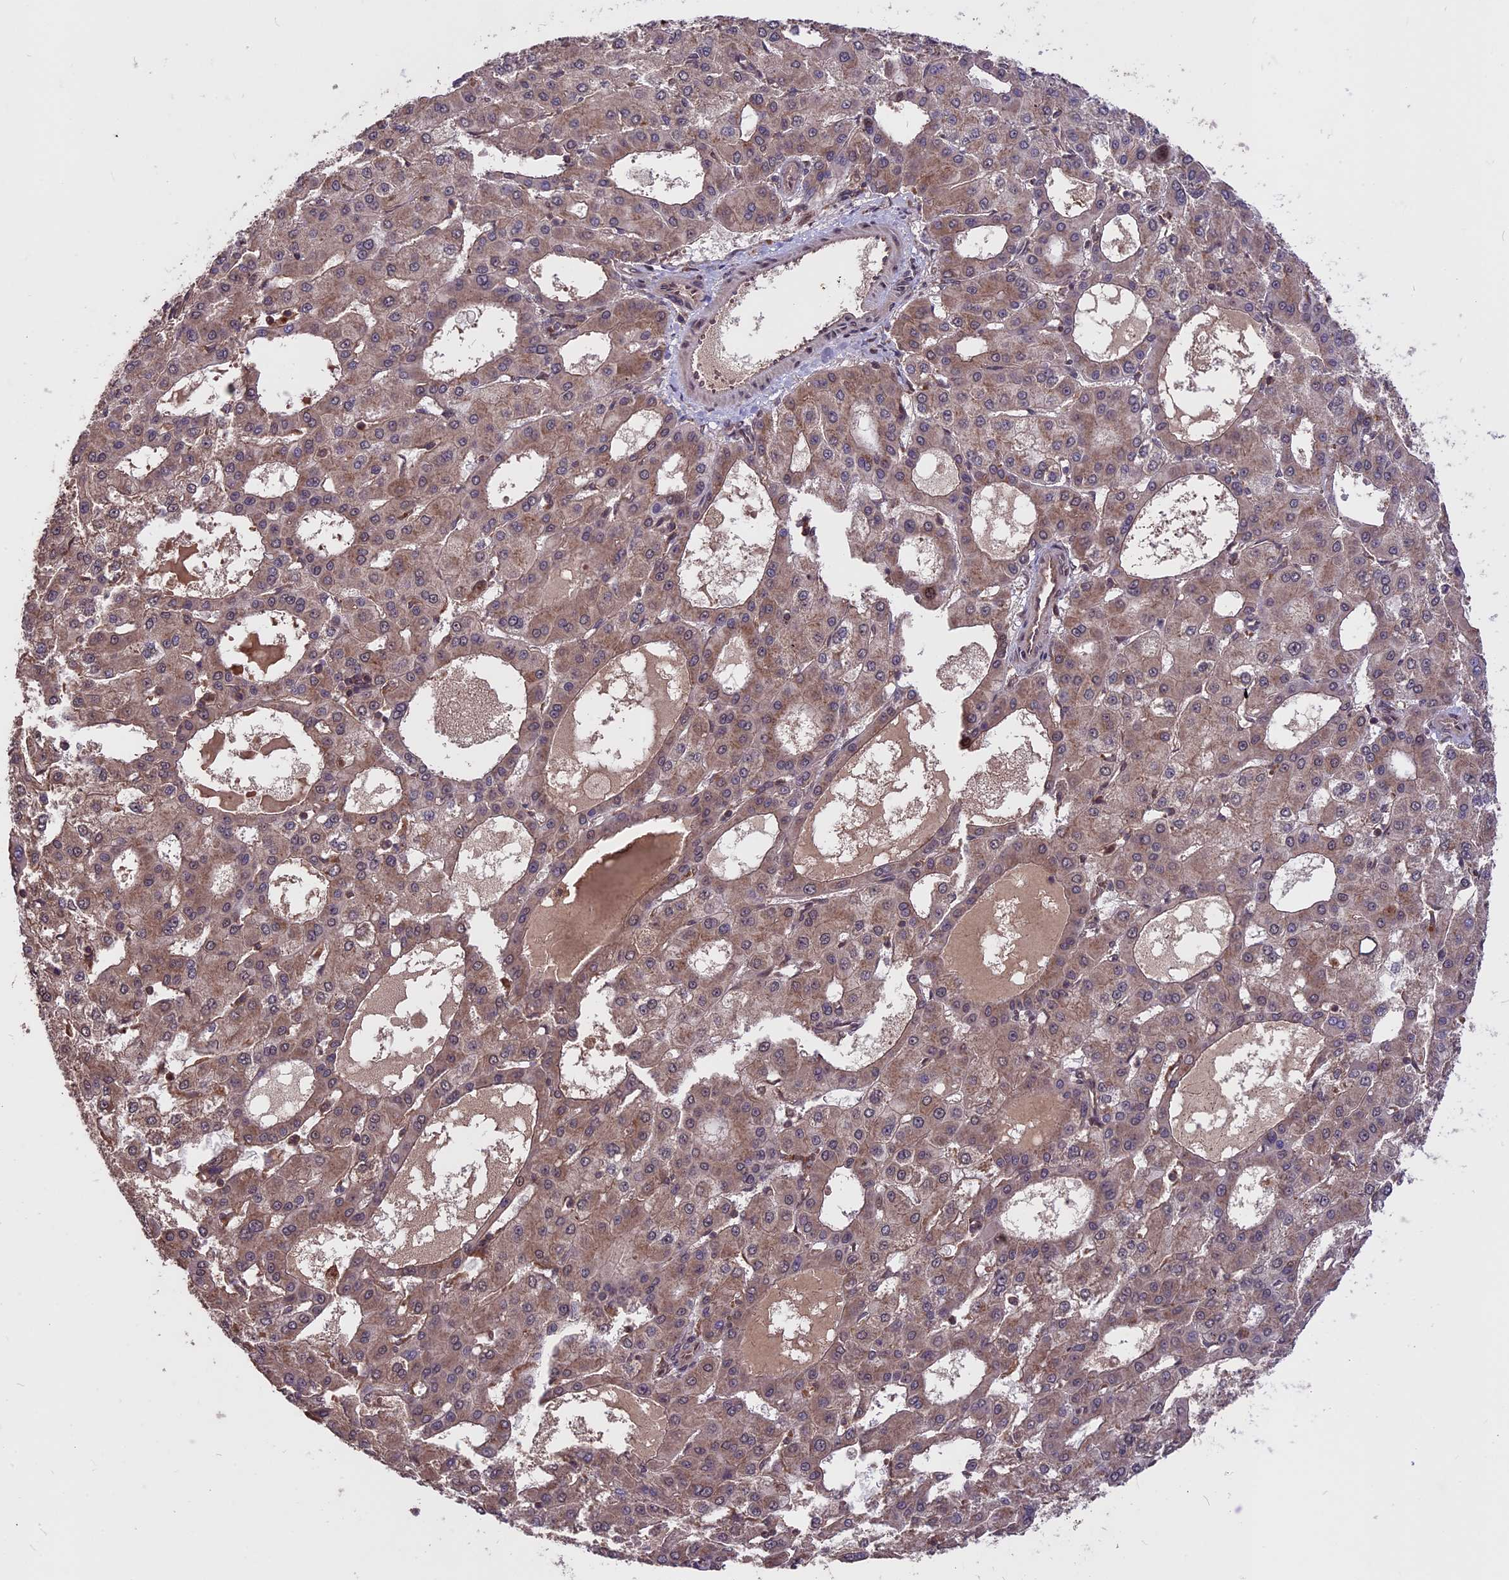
{"staining": {"intensity": "weak", "quantity": ">75%", "location": "cytoplasmic/membranous"}, "tissue": "liver cancer", "cell_type": "Tumor cells", "image_type": "cancer", "snomed": [{"axis": "morphology", "description": "Carcinoma, Hepatocellular, NOS"}, {"axis": "topography", "description": "Liver"}], "caption": "This image reveals IHC staining of liver cancer (hepatocellular carcinoma), with low weak cytoplasmic/membranous expression in about >75% of tumor cells.", "gene": "ZNF598", "patient": {"sex": "male", "age": 47}}